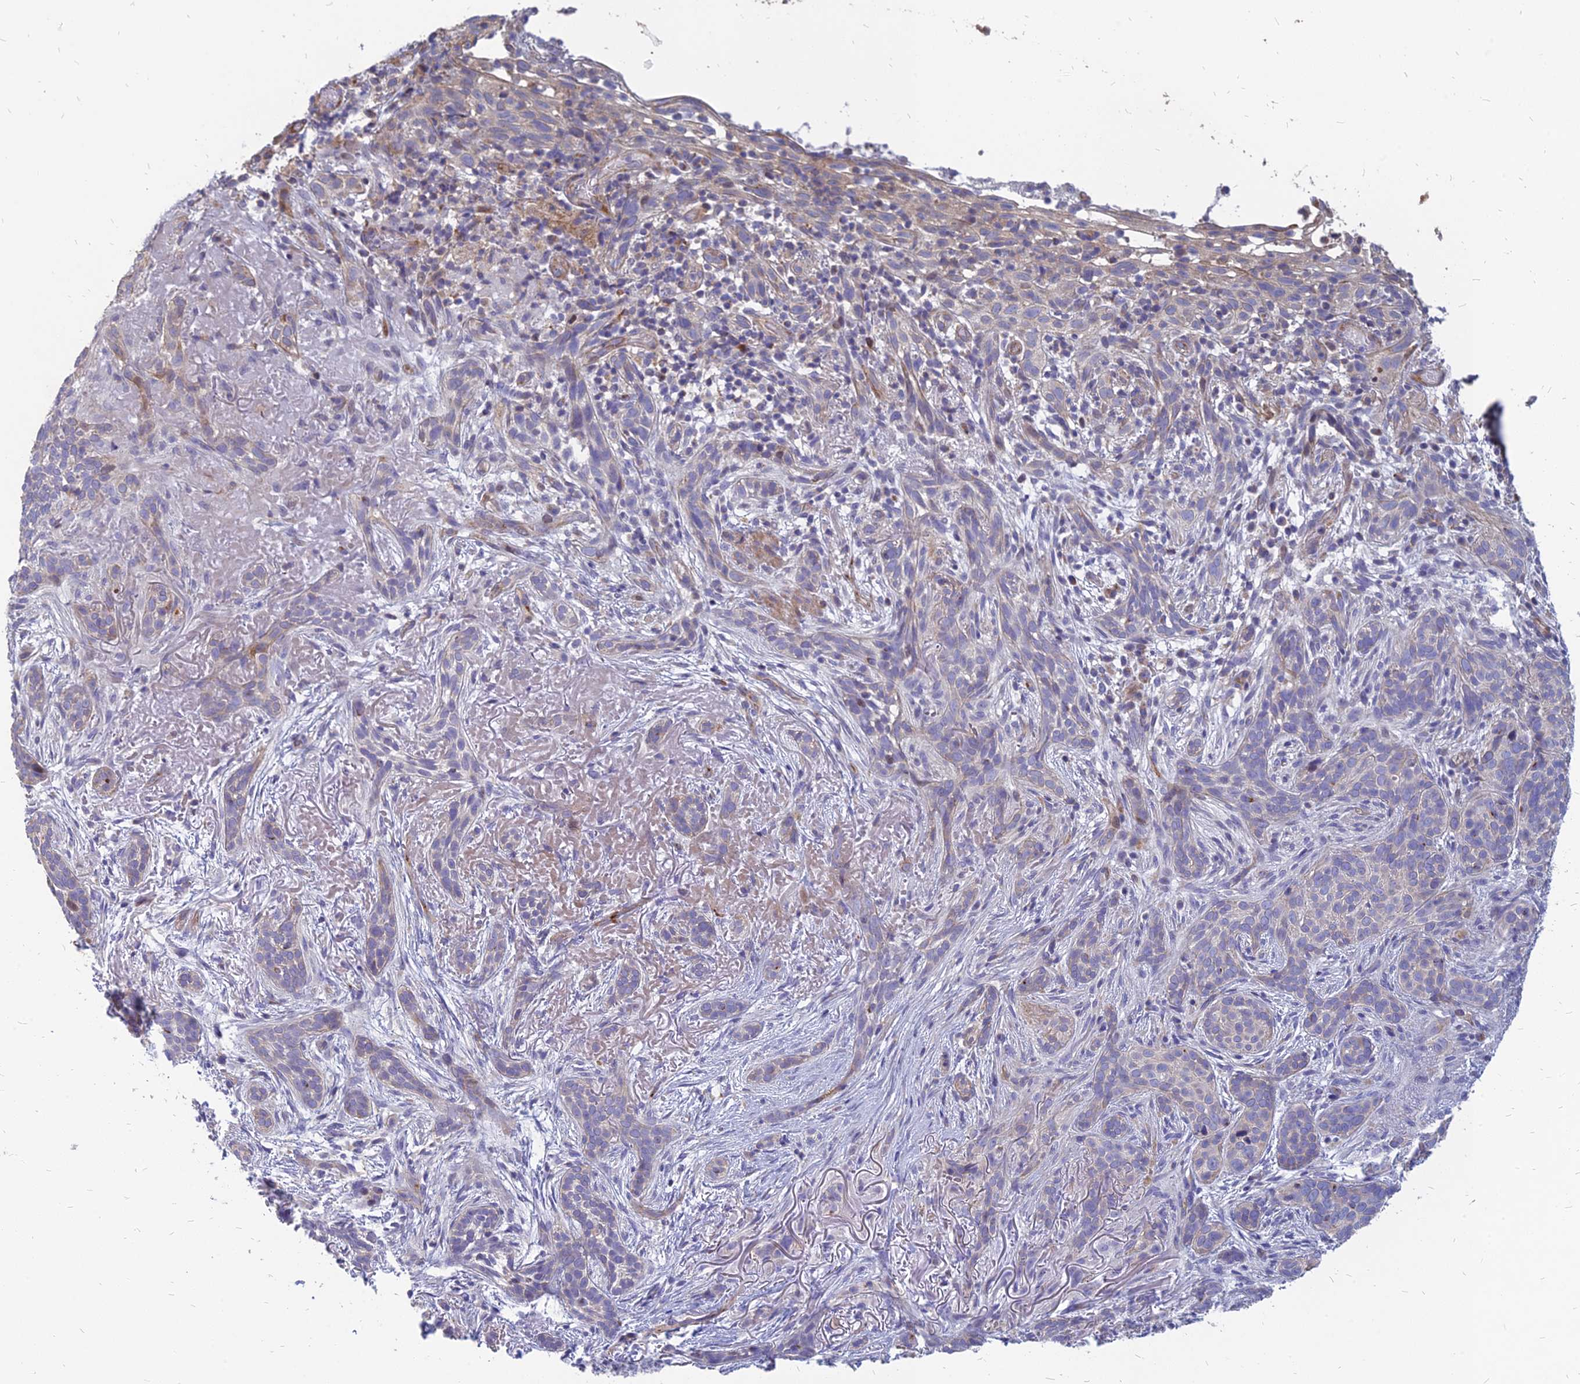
{"staining": {"intensity": "negative", "quantity": "none", "location": "none"}, "tissue": "skin cancer", "cell_type": "Tumor cells", "image_type": "cancer", "snomed": [{"axis": "morphology", "description": "Basal cell carcinoma"}, {"axis": "topography", "description": "Skin"}], "caption": "DAB immunohistochemical staining of human basal cell carcinoma (skin) demonstrates no significant expression in tumor cells.", "gene": "ST3GAL6", "patient": {"sex": "male", "age": 71}}